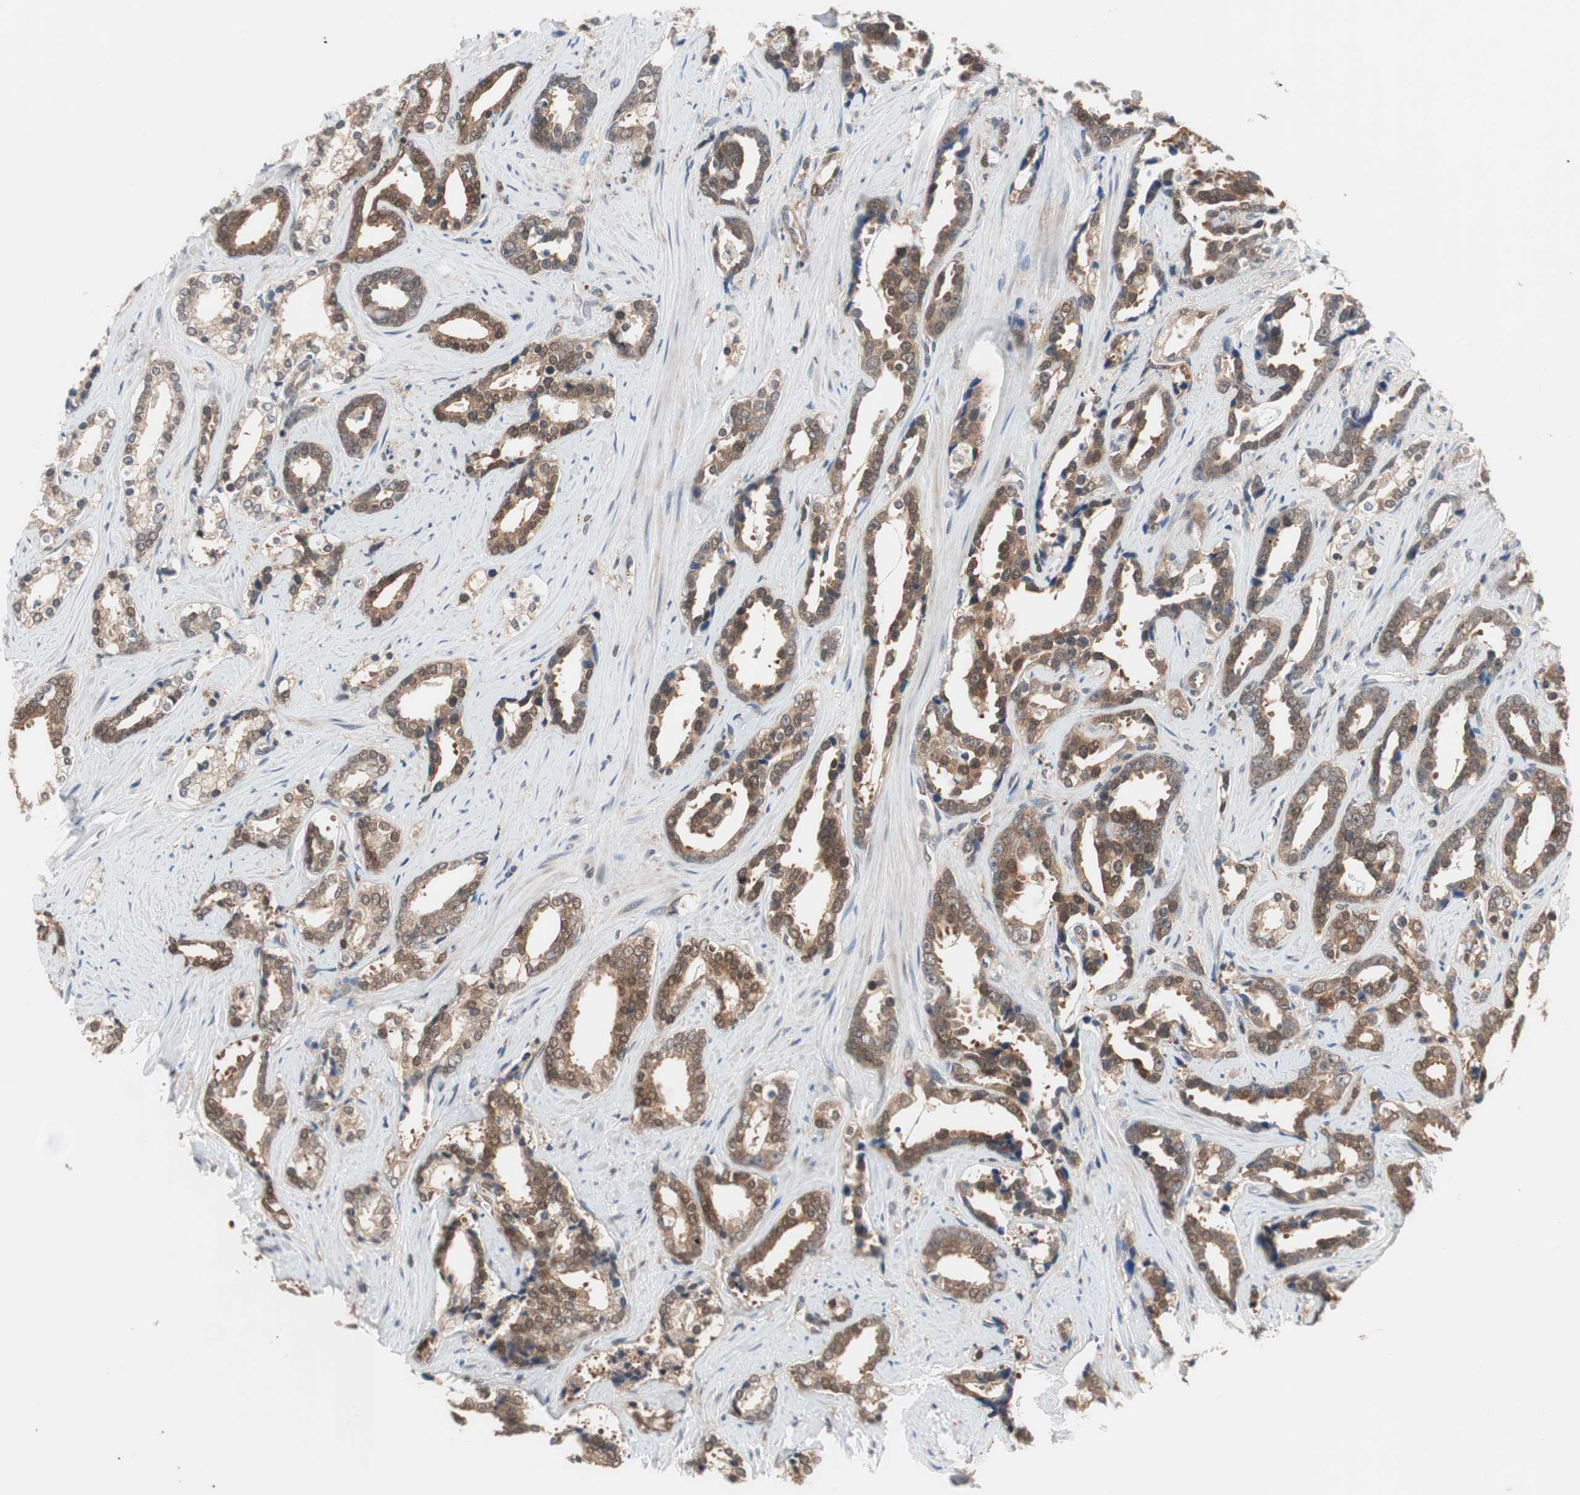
{"staining": {"intensity": "moderate", "quantity": "25%-75%", "location": "cytoplasmic/membranous"}, "tissue": "prostate cancer", "cell_type": "Tumor cells", "image_type": "cancer", "snomed": [{"axis": "morphology", "description": "Adenocarcinoma, High grade"}, {"axis": "topography", "description": "Prostate"}], "caption": "Protein staining of adenocarcinoma (high-grade) (prostate) tissue reveals moderate cytoplasmic/membranous expression in approximately 25%-75% of tumor cells.", "gene": "GALT", "patient": {"sex": "male", "age": 67}}